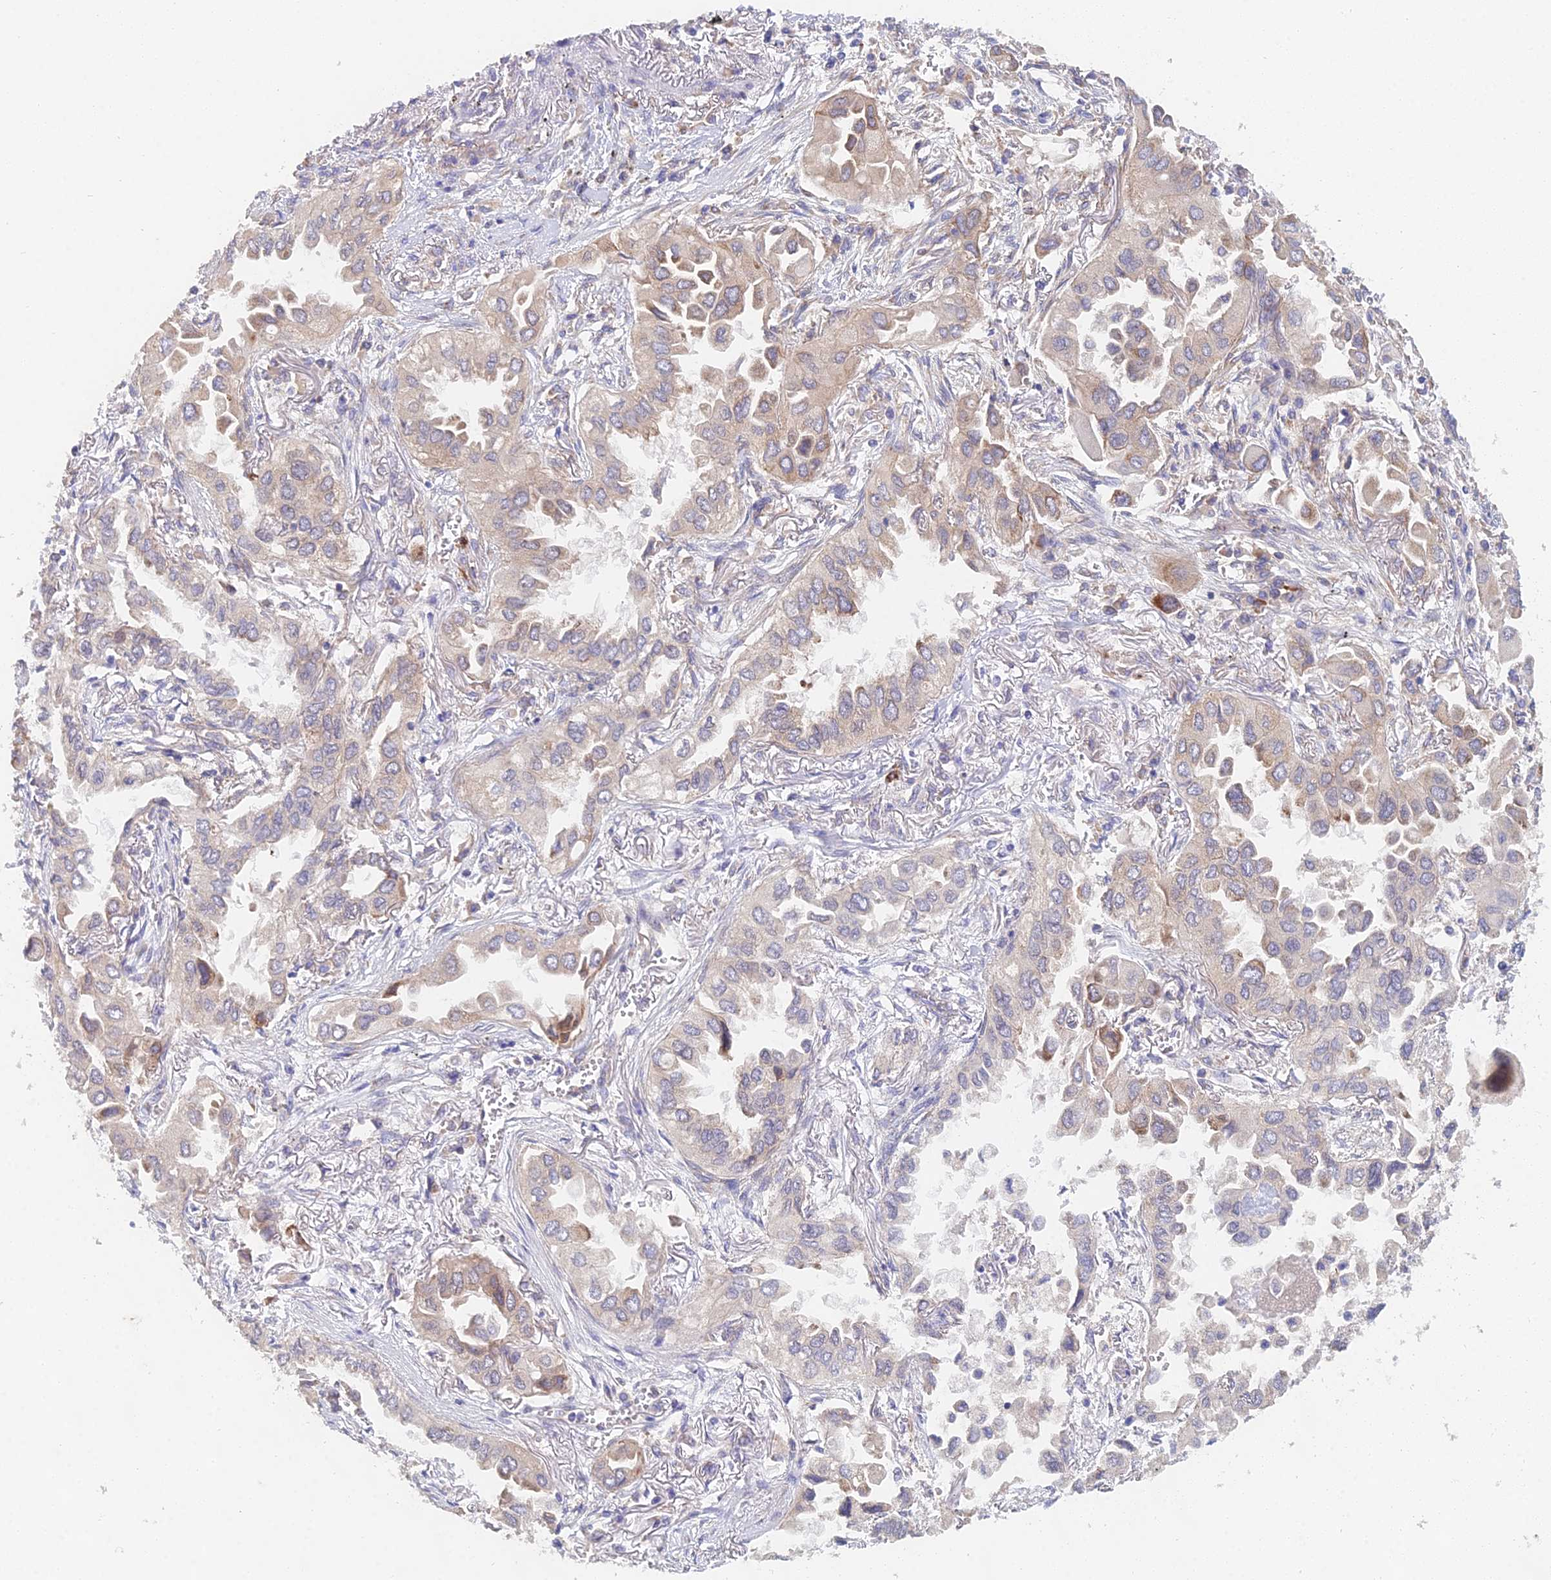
{"staining": {"intensity": "weak", "quantity": "<25%", "location": "cytoplasmic/membranous"}, "tissue": "lung cancer", "cell_type": "Tumor cells", "image_type": "cancer", "snomed": [{"axis": "morphology", "description": "Adenocarcinoma, NOS"}, {"axis": "topography", "description": "Lung"}], "caption": "Lung cancer (adenocarcinoma) was stained to show a protein in brown. There is no significant staining in tumor cells. The staining was performed using DAB to visualize the protein expression in brown, while the nuclei were stained in blue with hematoxylin (Magnification: 20x).", "gene": "ELOF1", "patient": {"sex": "female", "age": 76}}